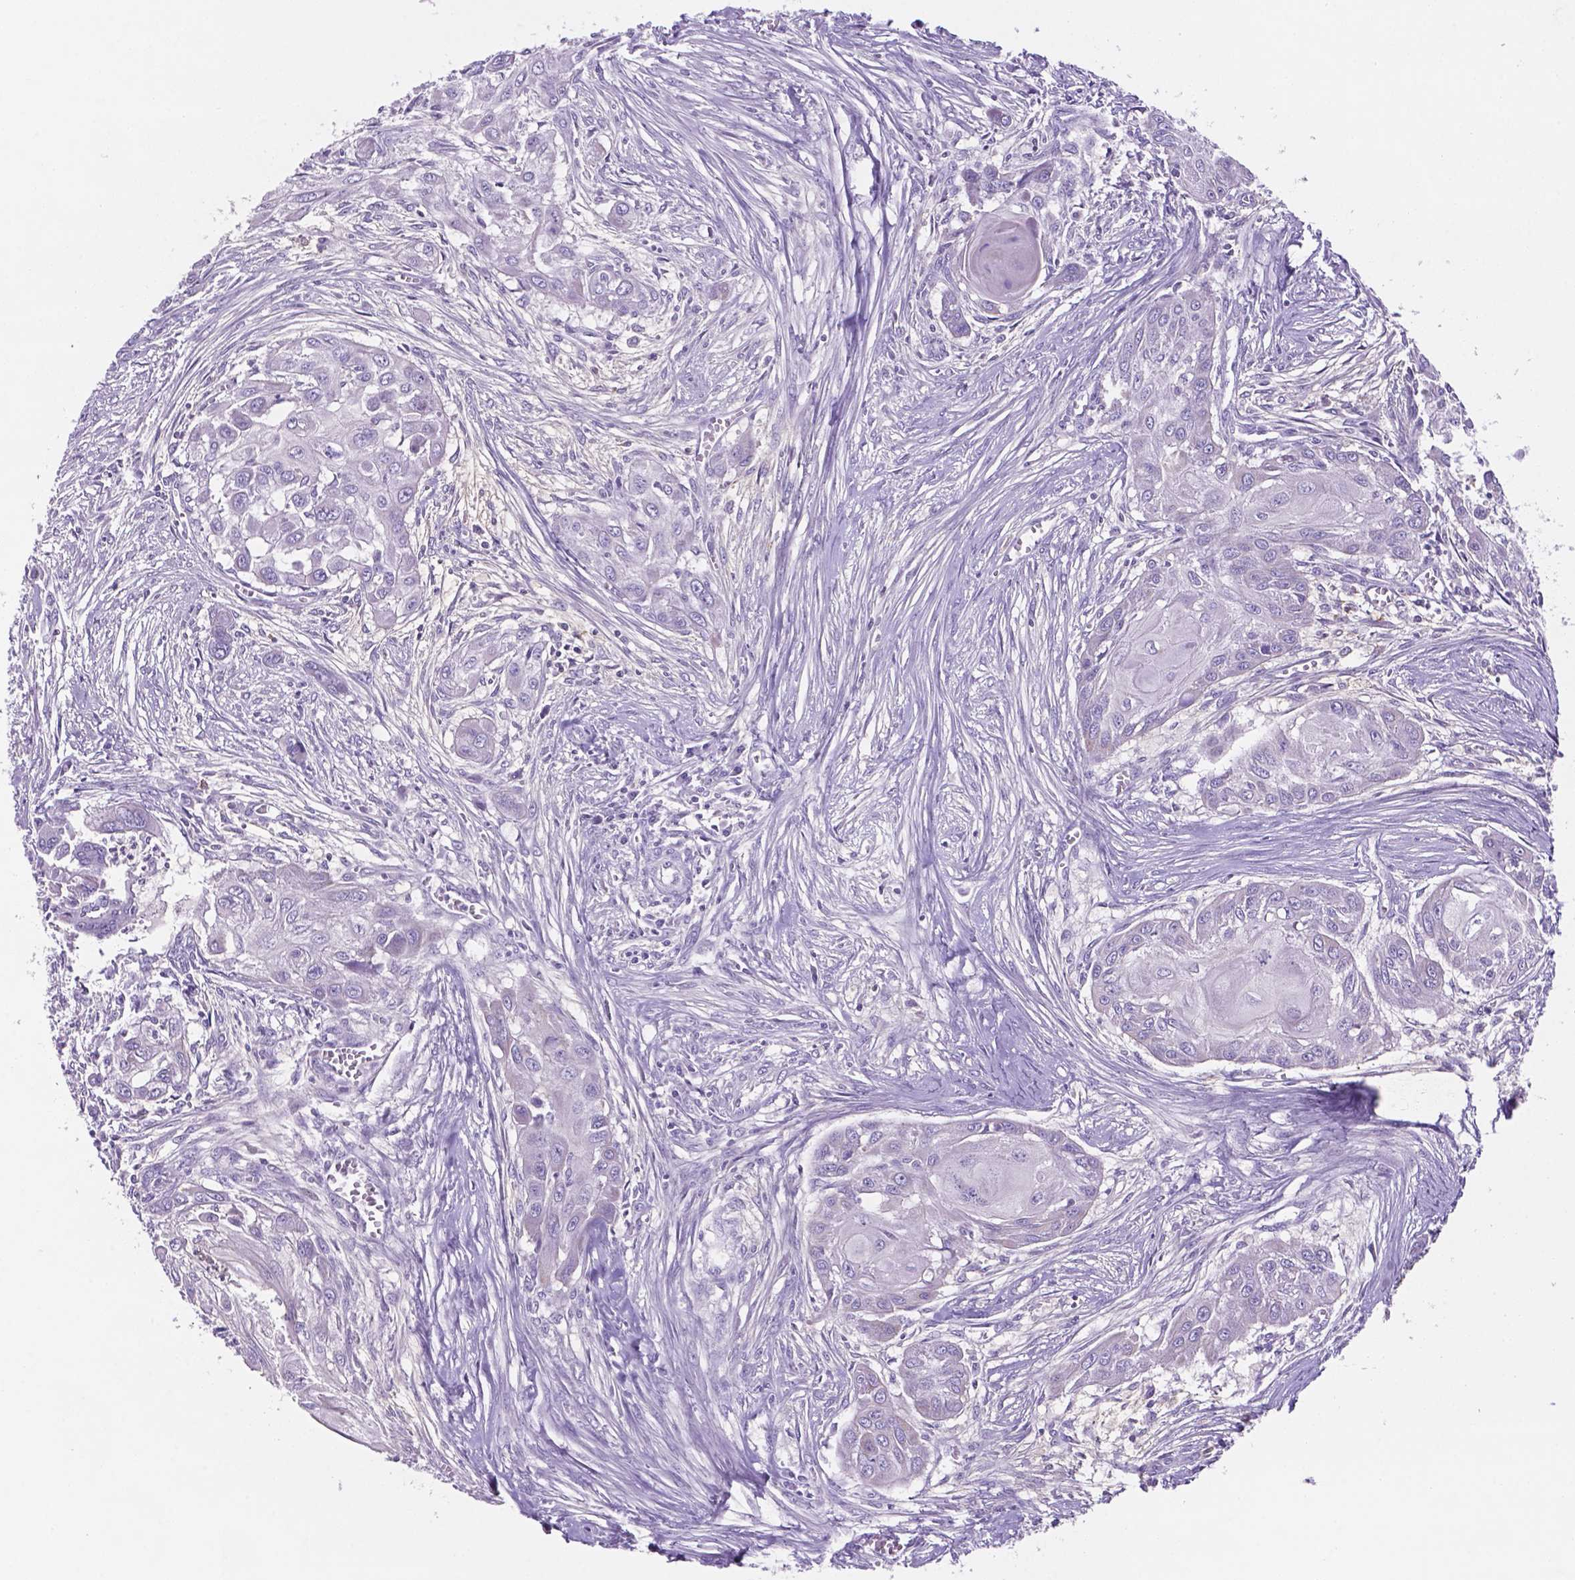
{"staining": {"intensity": "negative", "quantity": "none", "location": "none"}, "tissue": "head and neck cancer", "cell_type": "Tumor cells", "image_type": "cancer", "snomed": [{"axis": "morphology", "description": "Squamous cell carcinoma, NOS"}, {"axis": "topography", "description": "Oral tissue"}, {"axis": "topography", "description": "Head-Neck"}], "caption": "A histopathology image of human head and neck cancer (squamous cell carcinoma) is negative for staining in tumor cells.", "gene": "MKRN2OS", "patient": {"sex": "male", "age": 71}}